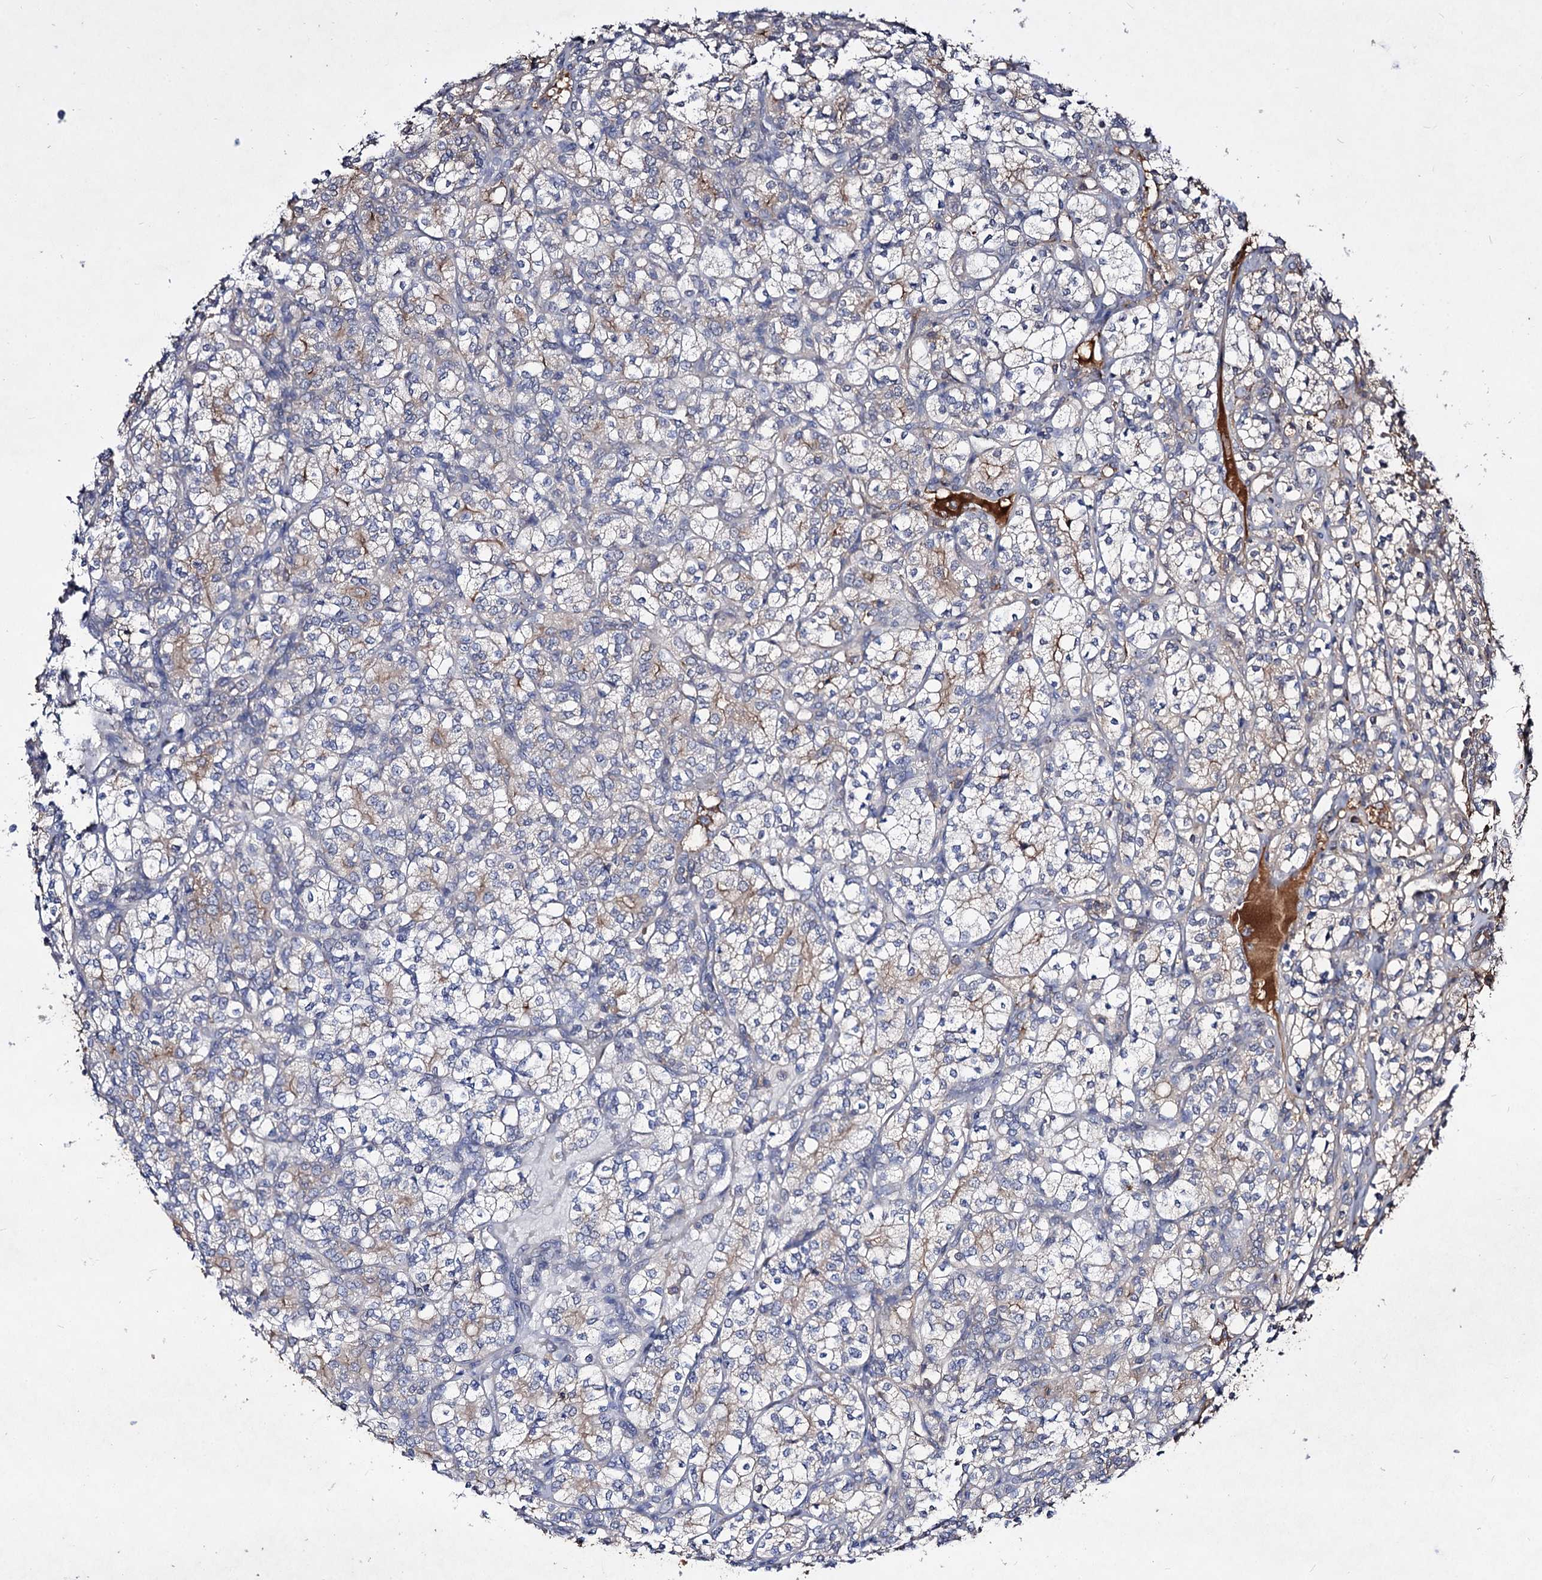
{"staining": {"intensity": "weak", "quantity": "<25%", "location": "cytoplasmic/membranous"}, "tissue": "renal cancer", "cell_type": "Tumor cells", "image_type": "cancer", "snomed": [{"axis": "morphology", "description": "Adenocarcinoma, NOS"}, {"axis": "topography", "description": "Kidney"}], "caption": "There is no significant positivity in tumor cells of adenocarcinoma (renal).", "gene": "ARFIP2", "patient": {"sex": "male", "age": 77}}